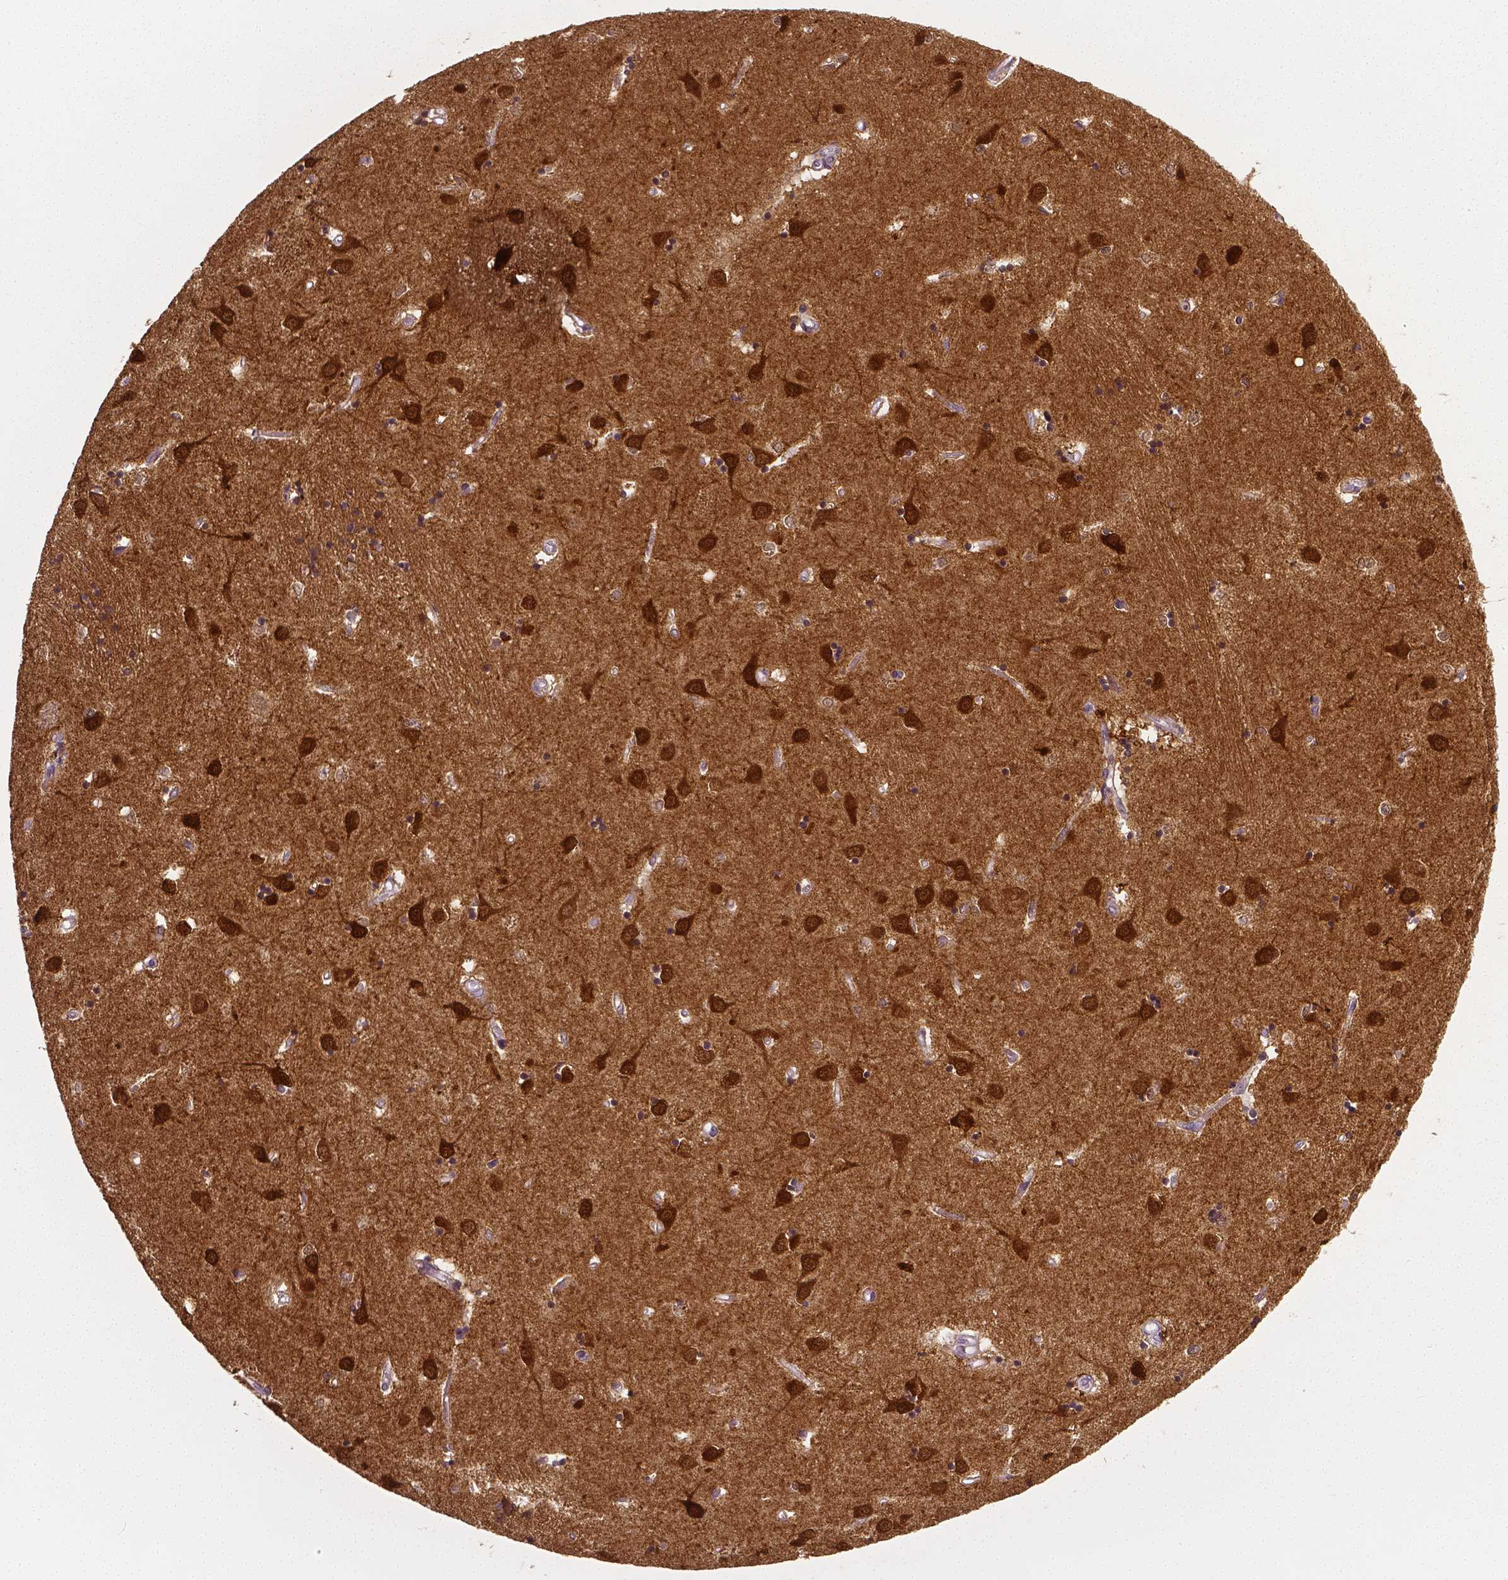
{"staining": {"intensity": "moderate", "quantity": ">75%", "location": "cytoplasmic/membranous,nuclear"}, "tissue": "caudate", "cell_type": "Glial cells", "image_type": "normal", "snomed": [{"axis": "morphology", "description": "Normal tissue, NOS"}, {"axis": "topography", "description": "Lateral ventricle wall"}], "caption": "This micrograph exhibits immunohistochemistry (IHC) staining of unremarkable caudate, with medium moderate cytoplasmic/membranous,nuclear staining in approximately >75% of glial cells.", "gene": "NECAB1", "patient": {"sex": "male", "age": 54}}